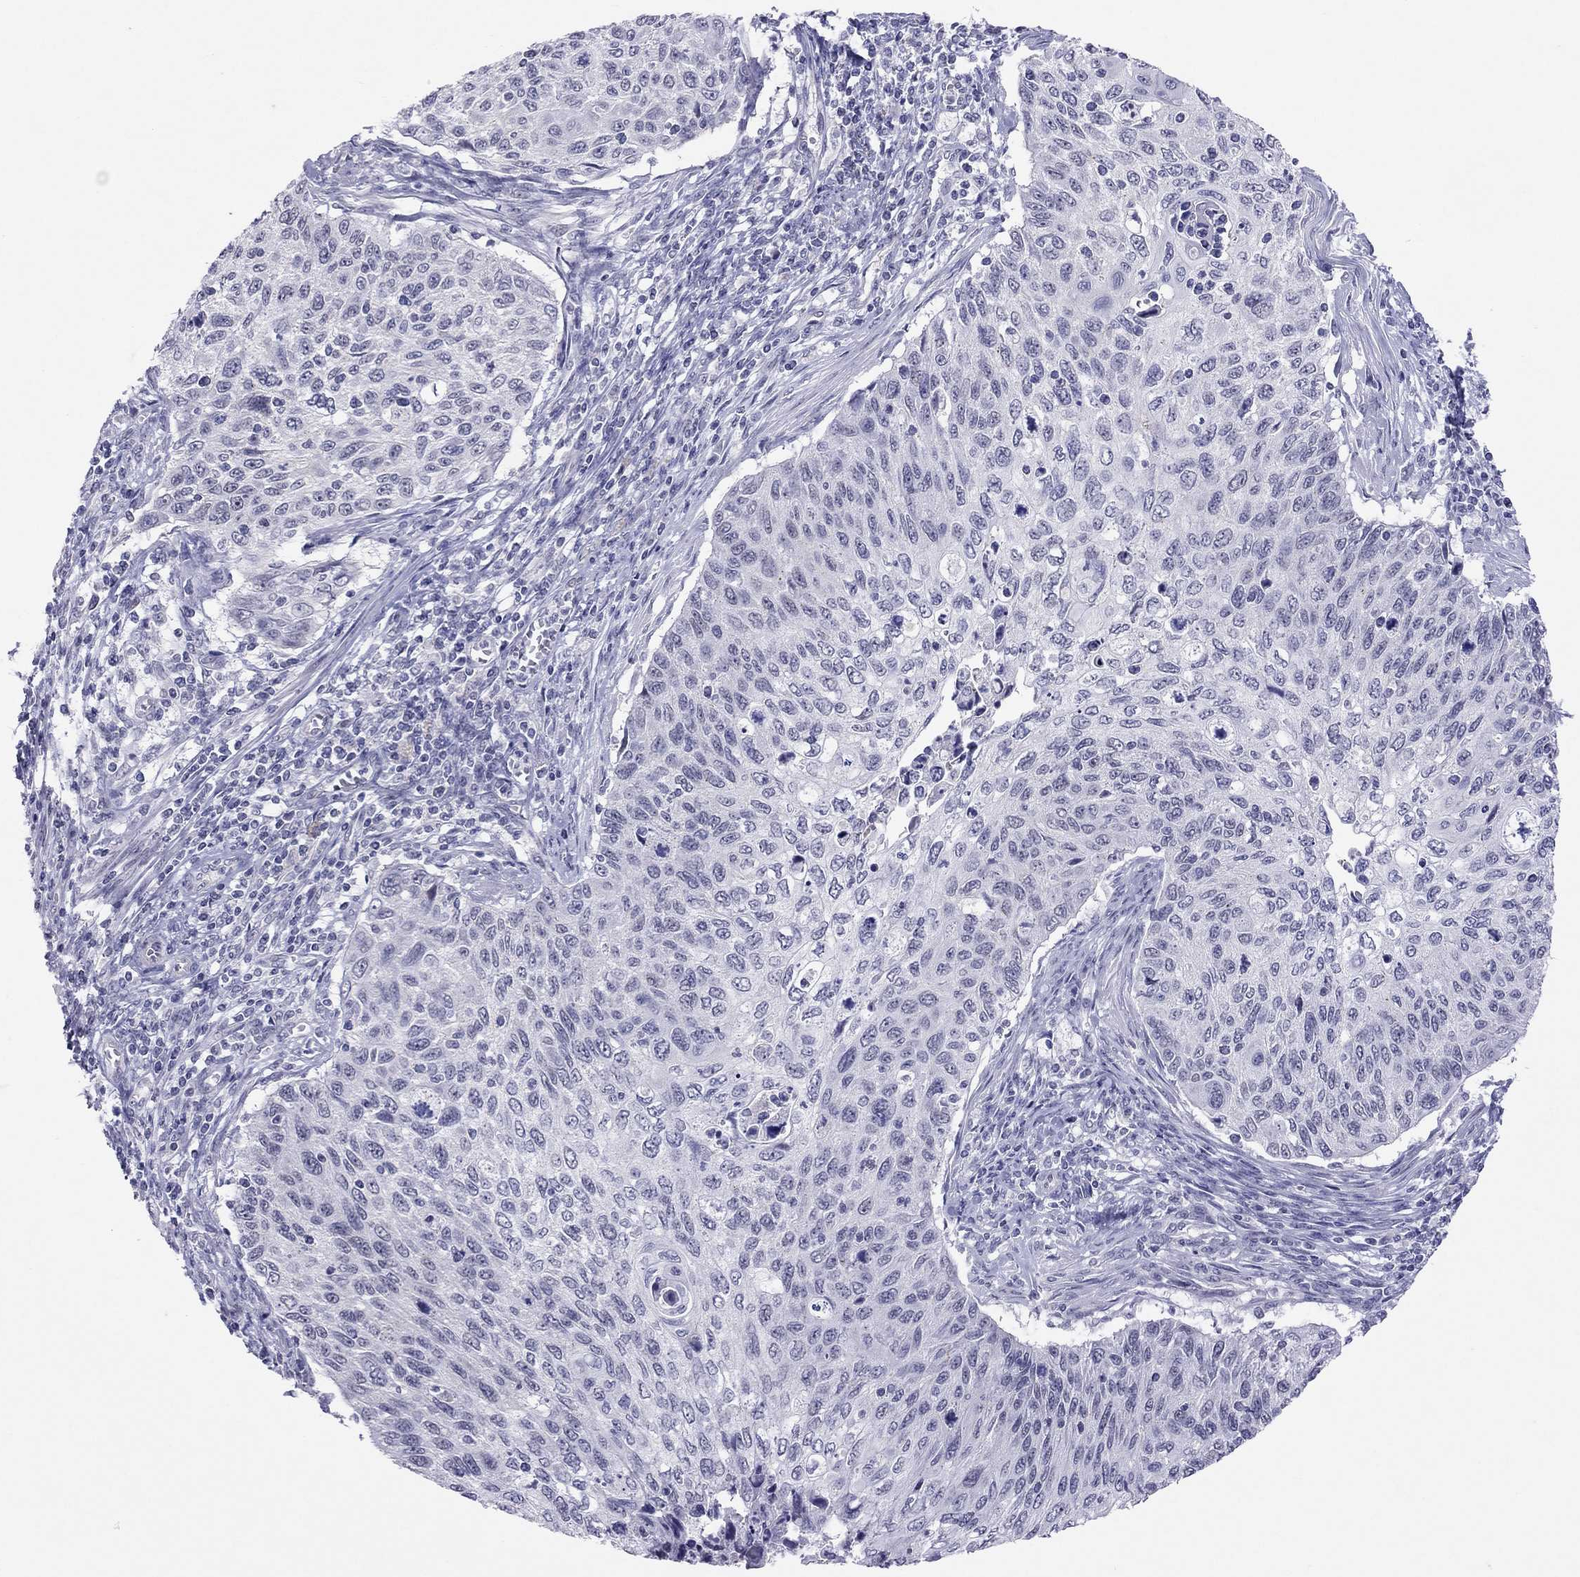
{"staining": {"intensity": "negative", "quantity": "none", "location": "none"}, "tissue": "cervical cancer", "cell_type": "Tumor cells", "image_type": "cancer", "snomed": [{"axis": "morphology", "description": "Squamous cell carcinoma, NOS"}, {"axis": "topography", "description": "Cervix"}], "caption": "This is an immunohistochemistry (IHC) photomicrograph of squamous cell carcinoma (cervical). There is no staining in tumor cells.", "gene": "JHY", "patient": {"sex": "female", "age": 70}}